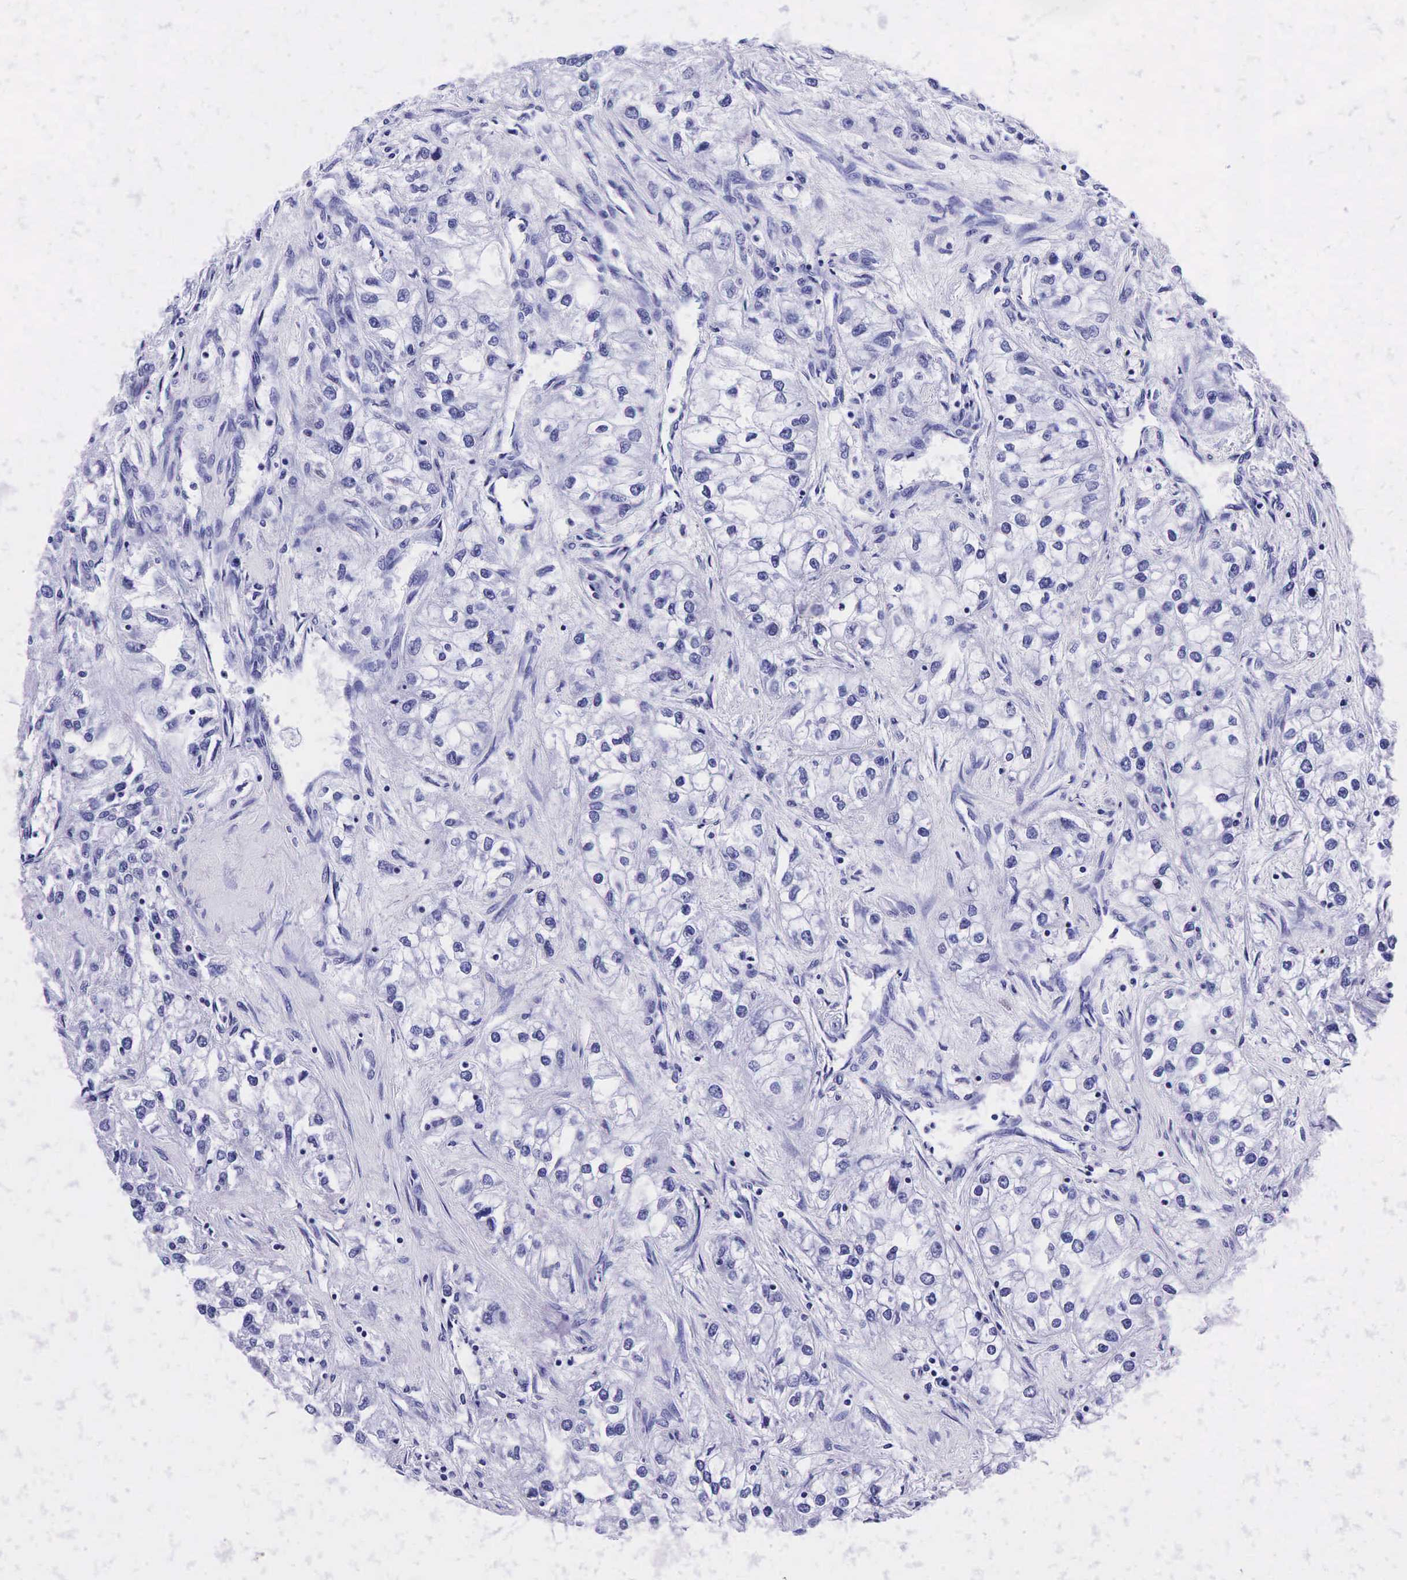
{"staining": {"intensity": "negative", "quantity": "none", "location": "none"}, "tissue": "renal cancer", "cell_type": "Tumor cells", "image_type": "cancer", "snomed": [{"axis": "morphology", "description": "Adenocarcinoma, NOS"}, {"axis": "topography", "description": "Kidney"}], "caption": "Tumor cells are negative for protein expression in human adenocarcinoma (renal).", "gene": "KLK3", "patient": {"sex": "male", "age": 57}}